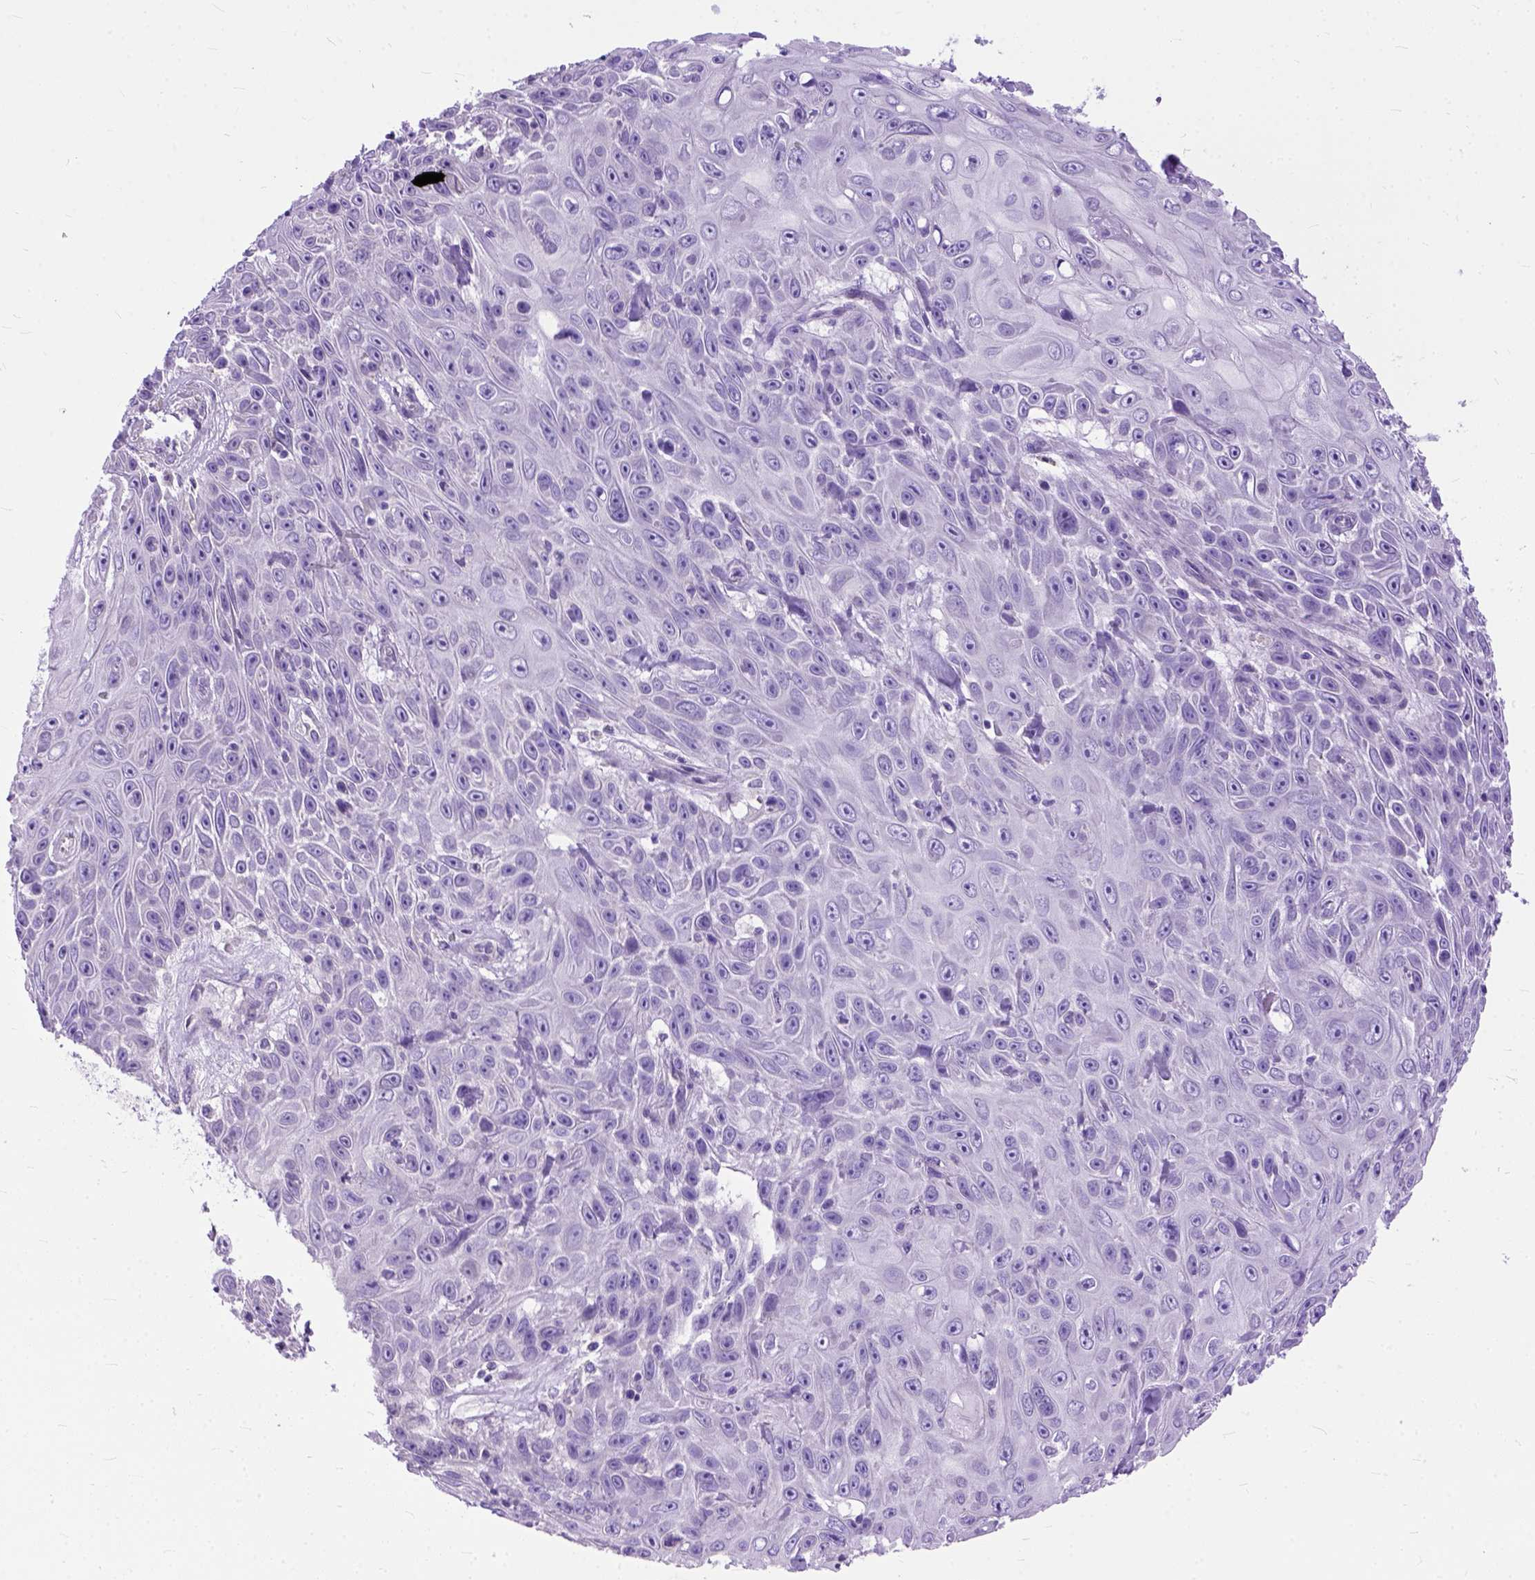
{"staining": {"intensity": "negative", "quantity": "none", "location": "none"}, "tissue": "skin cancer", "cell_type": "Tumor cells", "image_type": "cancer", "snomed": [{"axis": "morphology", "description": "Squamous cell carcinoma, NOS"}, {"axis": "topography", "description": "Skin"}], "caption": "This is a histopathology image of immunohistochemistry staining of skin cancer (squamous cell carcinoma), which shows no positivity in tumor cells.", "gene": "ODAD3", "patient": {"sex": "male", "age": 82}}